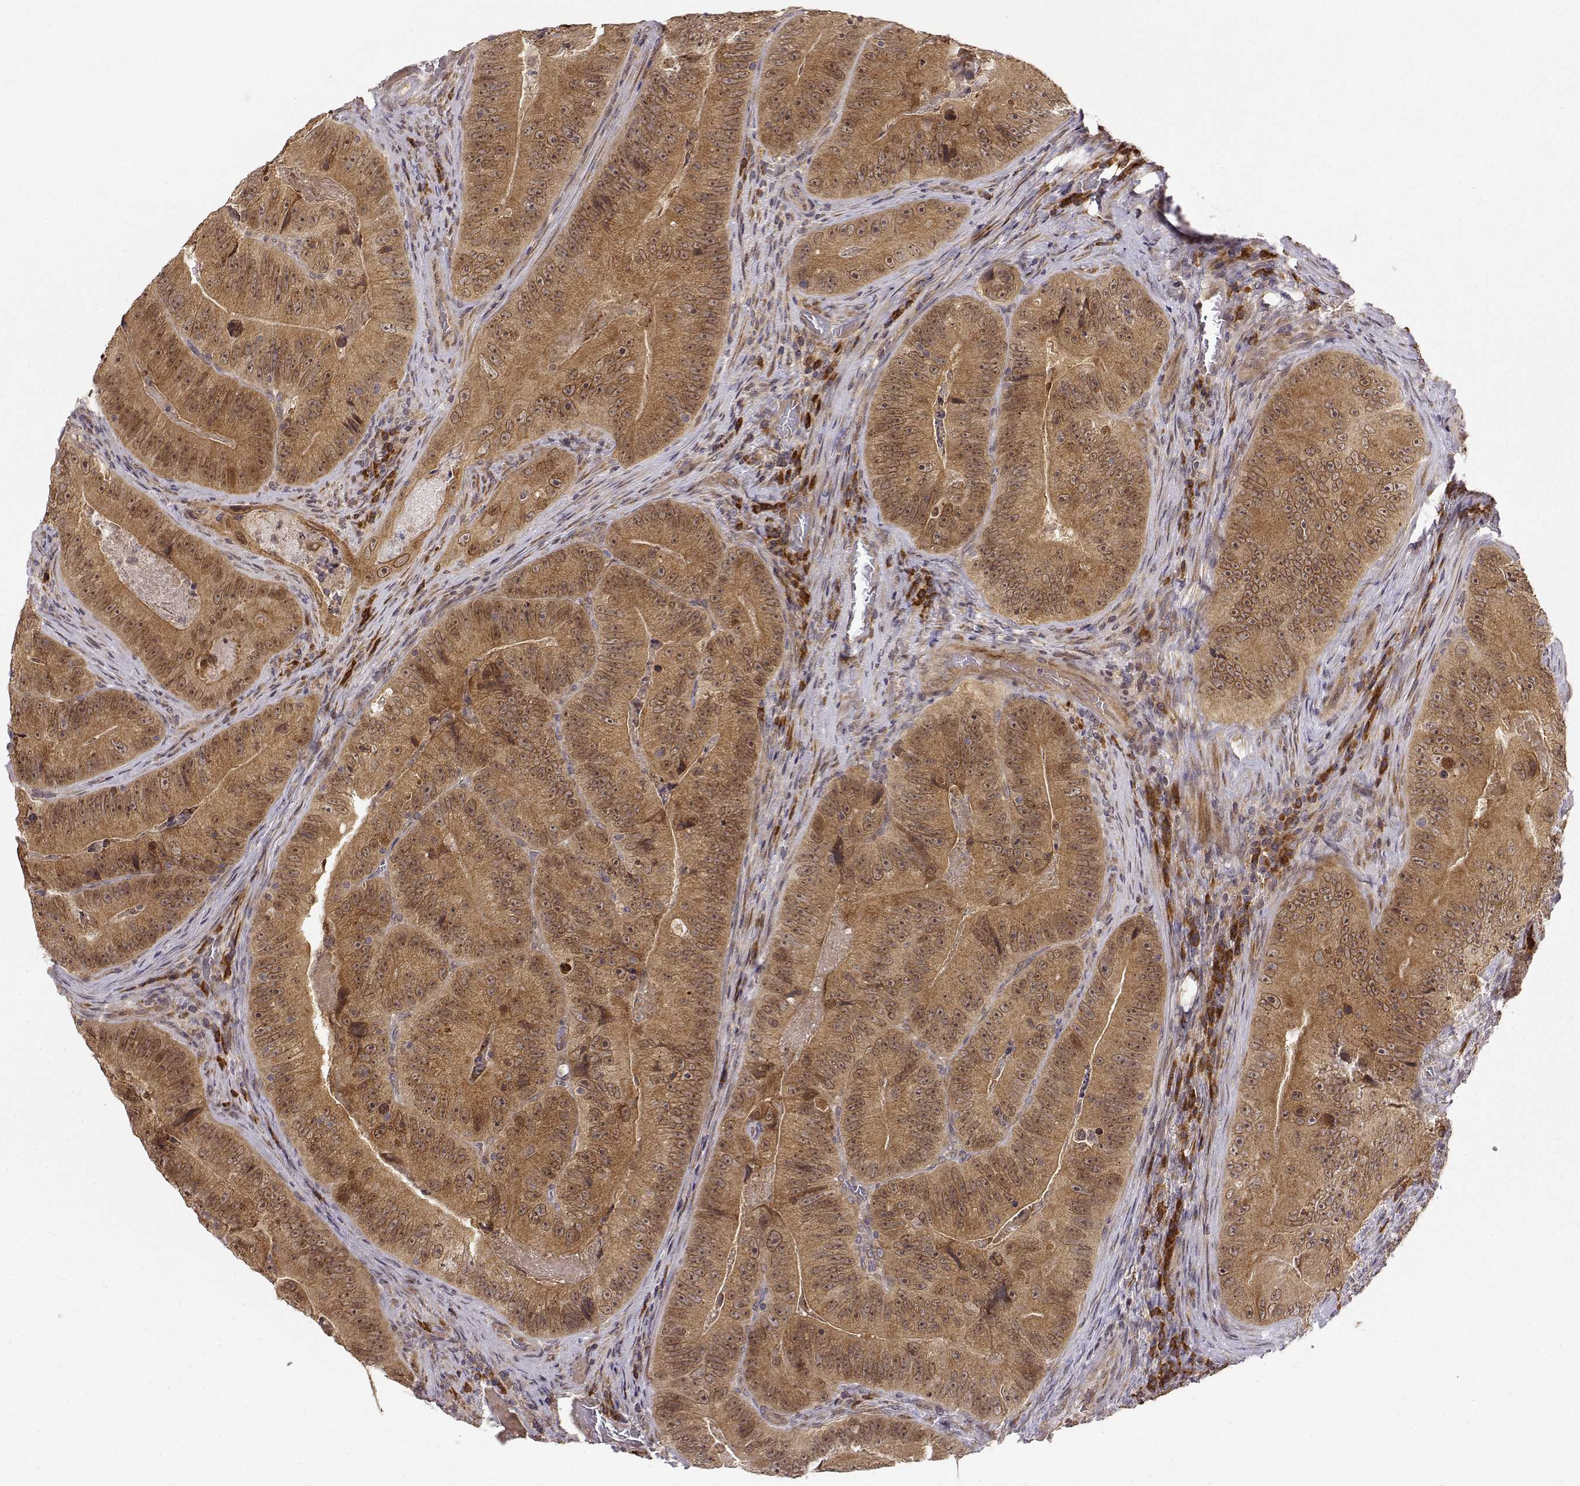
{"staining": {"intensity": "moderate", "quantity": ">75%", "location": "cytoplasmic/membranous"}, "tissue": "colorectal cancer", "cell_type": "Tumor cells", "image_type": "cancer", "snomed": [{"axis": "morphology", "description": "Adenocarcinoma, NOS"}, {"axis": "topography", "description": "Colon"}], "caption": "A medium amount of moderate cytoplasmic/membranous positivity is seen in about >75% of tumor cells in colorectal cancer (adenocarcinoma) tissue.", "gene": "ERGIC2", "patient": {"sex": "female", "age": 86}}